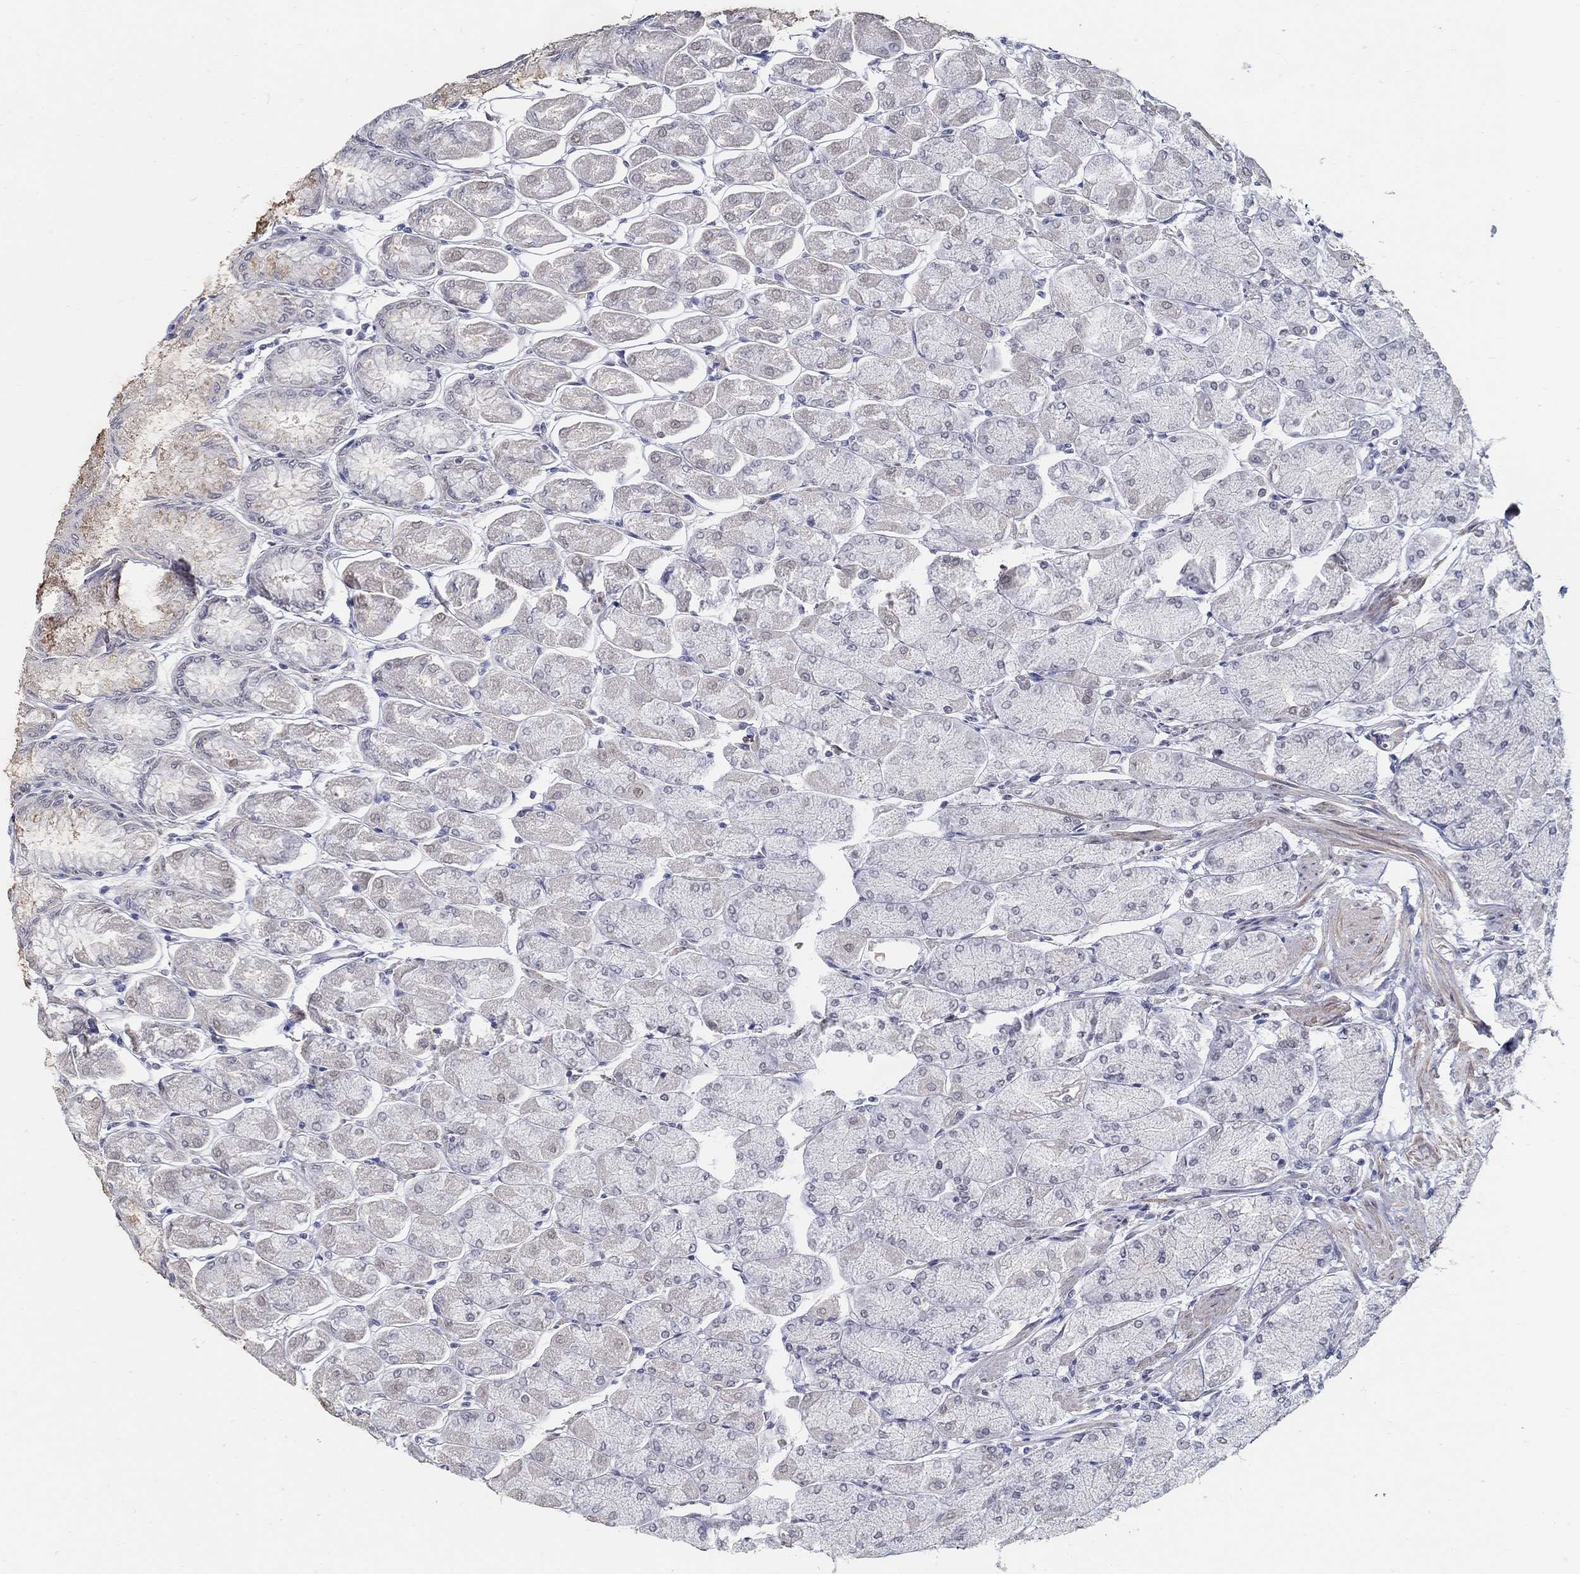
{"staining": {"intensity": "negative", "quantity": "none", "location": "none"}, "tissue": "stomach", "cell_type": "Glandular cells", "image_type": "normal", "snomed": [{"axis": "morphology", "description": "Normal tissue, NOS"}, {"axis": "topography", "description": "Stomach, upper"}], "caption": "Immunohistochemistry micrograph of normal stomach: stomach stained with DAB (3,3'-diaminobenzidine) demonstrates no significant protein expression in glandular cells.", "gene": "USP29", "patient": {"sex": "male", "age": 60}}